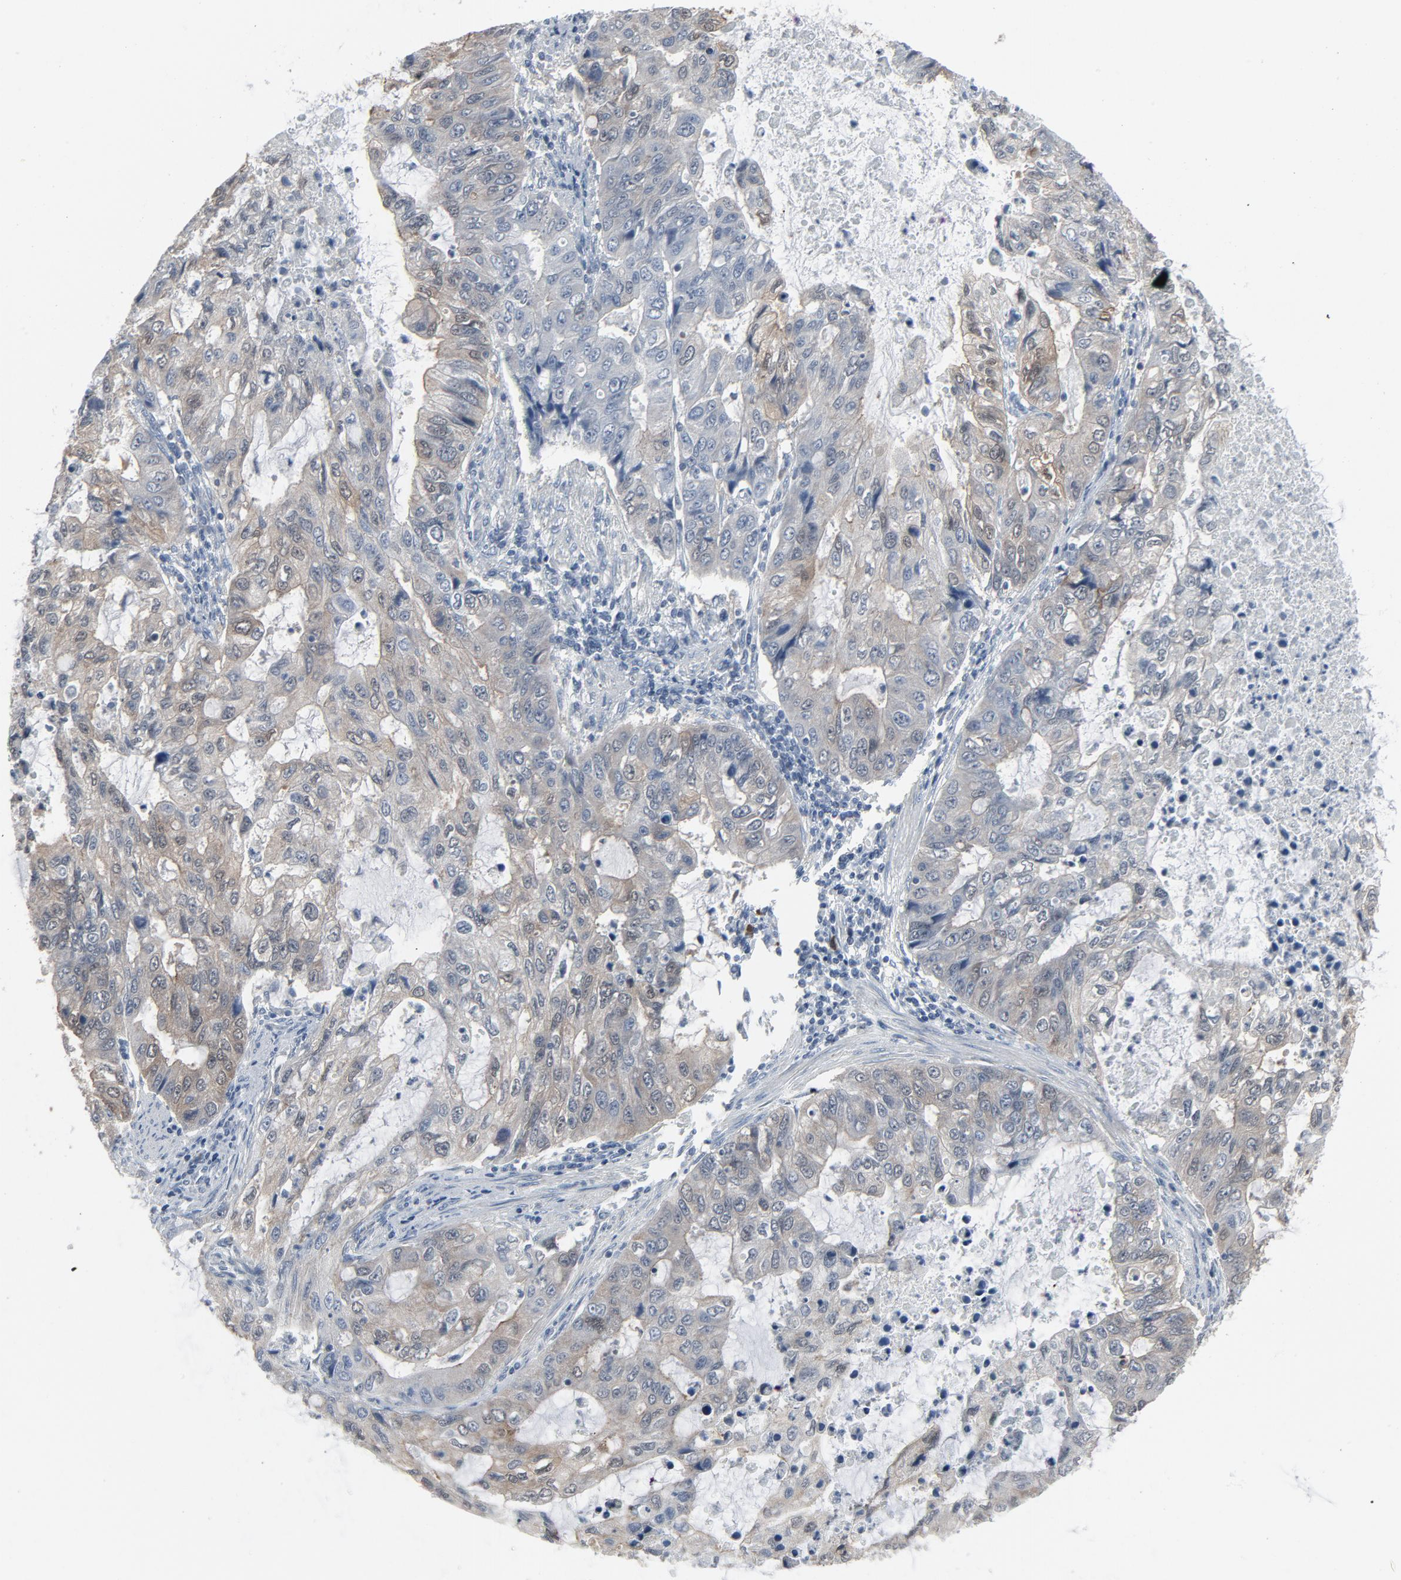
{"staining": {"intensity": "weak", "quantity": "25%-75%", "location": "cytoplasmic/membranous"}, "tissue": "stomach cancer", "cell_type": "Tumor cells", "image_type": "cancer", "snomed": [{"axis": "morphology", "description": "Adenocarcinoma, NOS"}, {"axis": "topography", "description": "Stomach, upper"}], "caption": "Human stomach cancer stained for a protein (brown) displays weak cytoplasmic/membranous positive positivity in approximately 25%-75% of tumor cells.", "gene": "GPX2", "patient": {"sex": "female", "age": 52}}